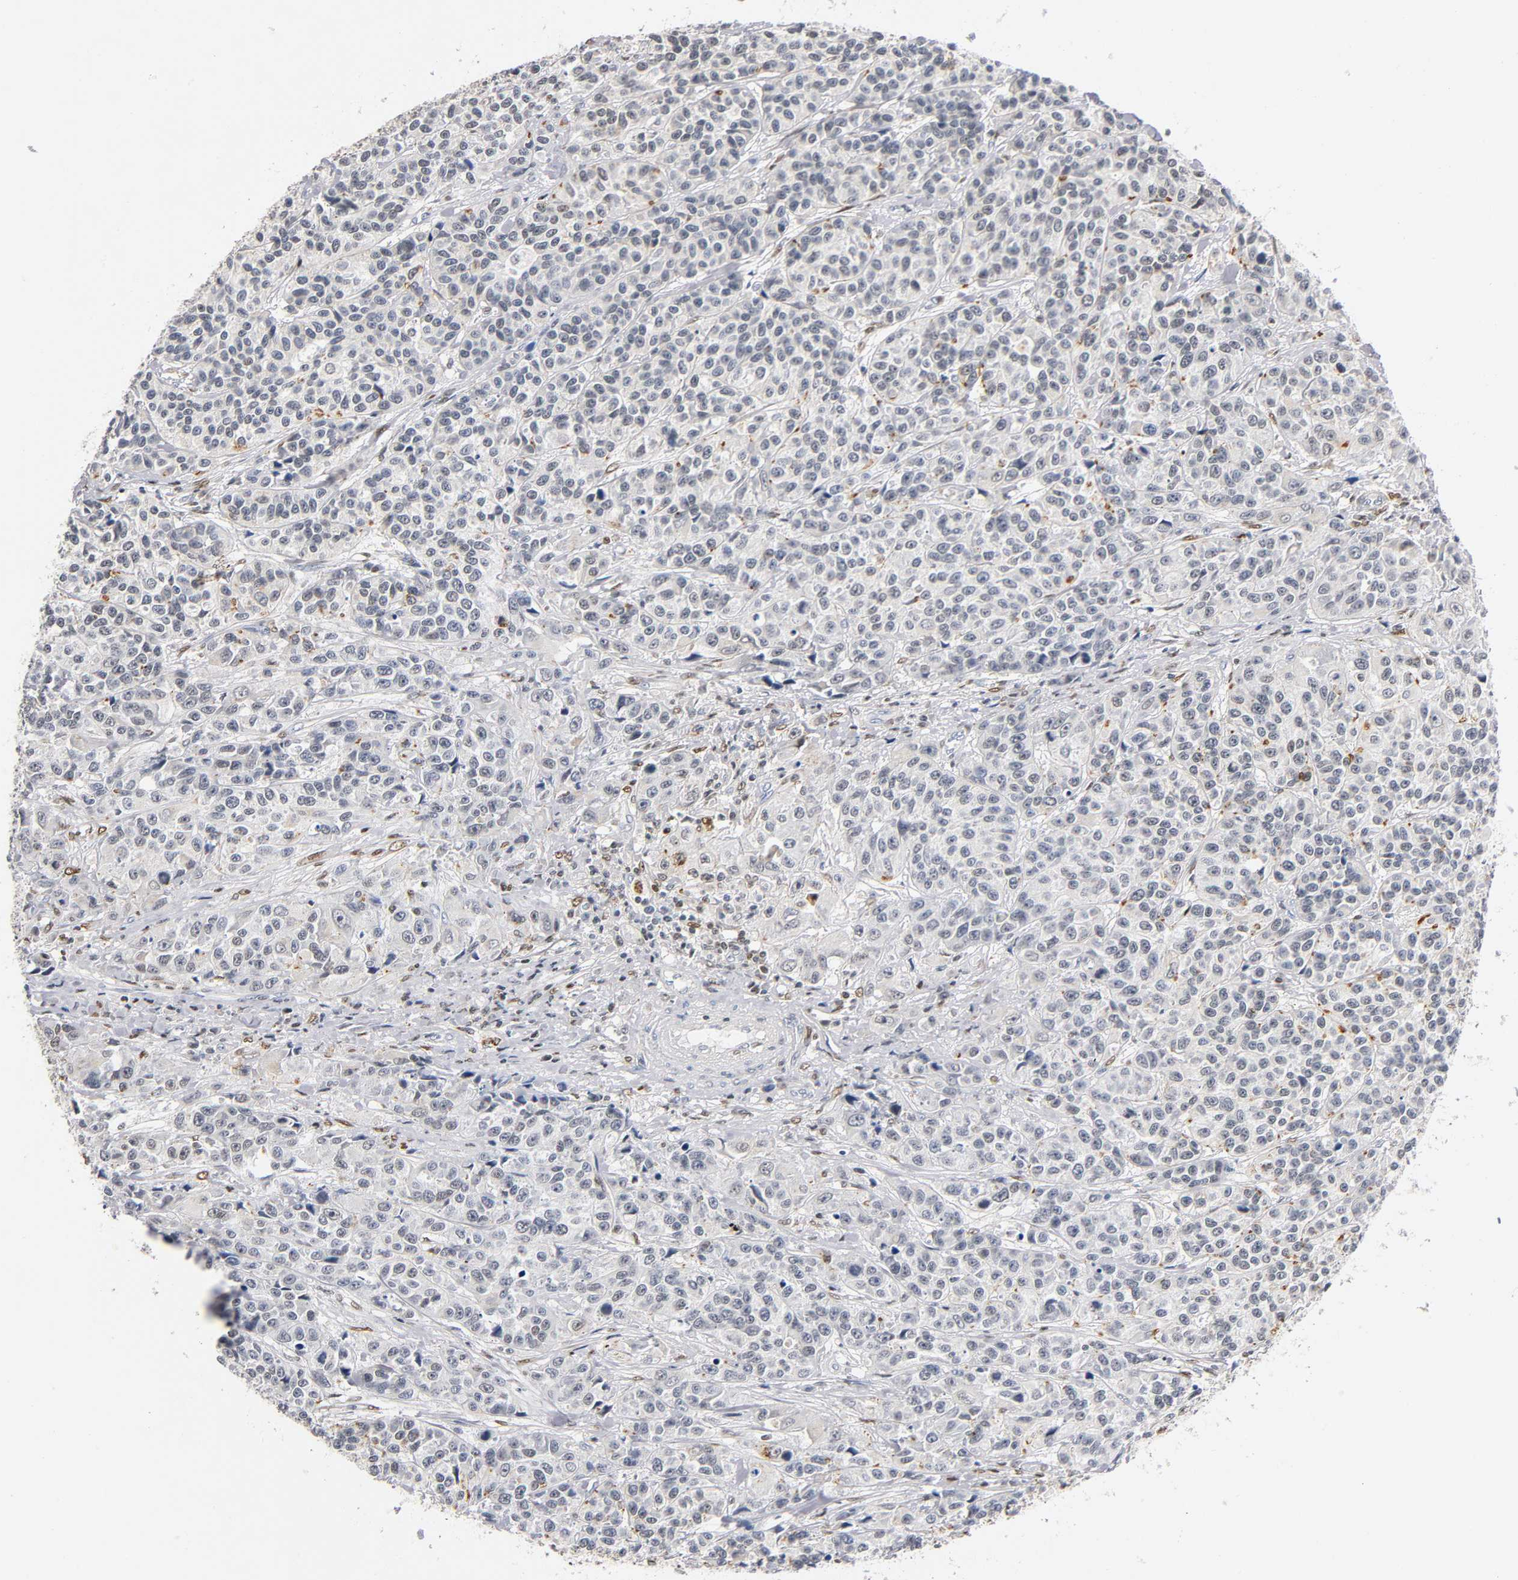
{"staining": {"intensity": "weak", "quantity": "<25%", "location": "nuclear"}, "tissue": "urothelial cancer", "cell_type": "Tumor cells", "image_type": "cancer", "snomed": [{"axis": "morphology", "description": "Urothelial carcinoma, High grade"}, {"axis": "topography", "description": "Urinary bladder"}], "caption": "Tumor cells are negative for protein expression in human high-grade urothelial carcinoma.", "gene": "RUNX1", "patient": {"sex": "female", "age": 81}}